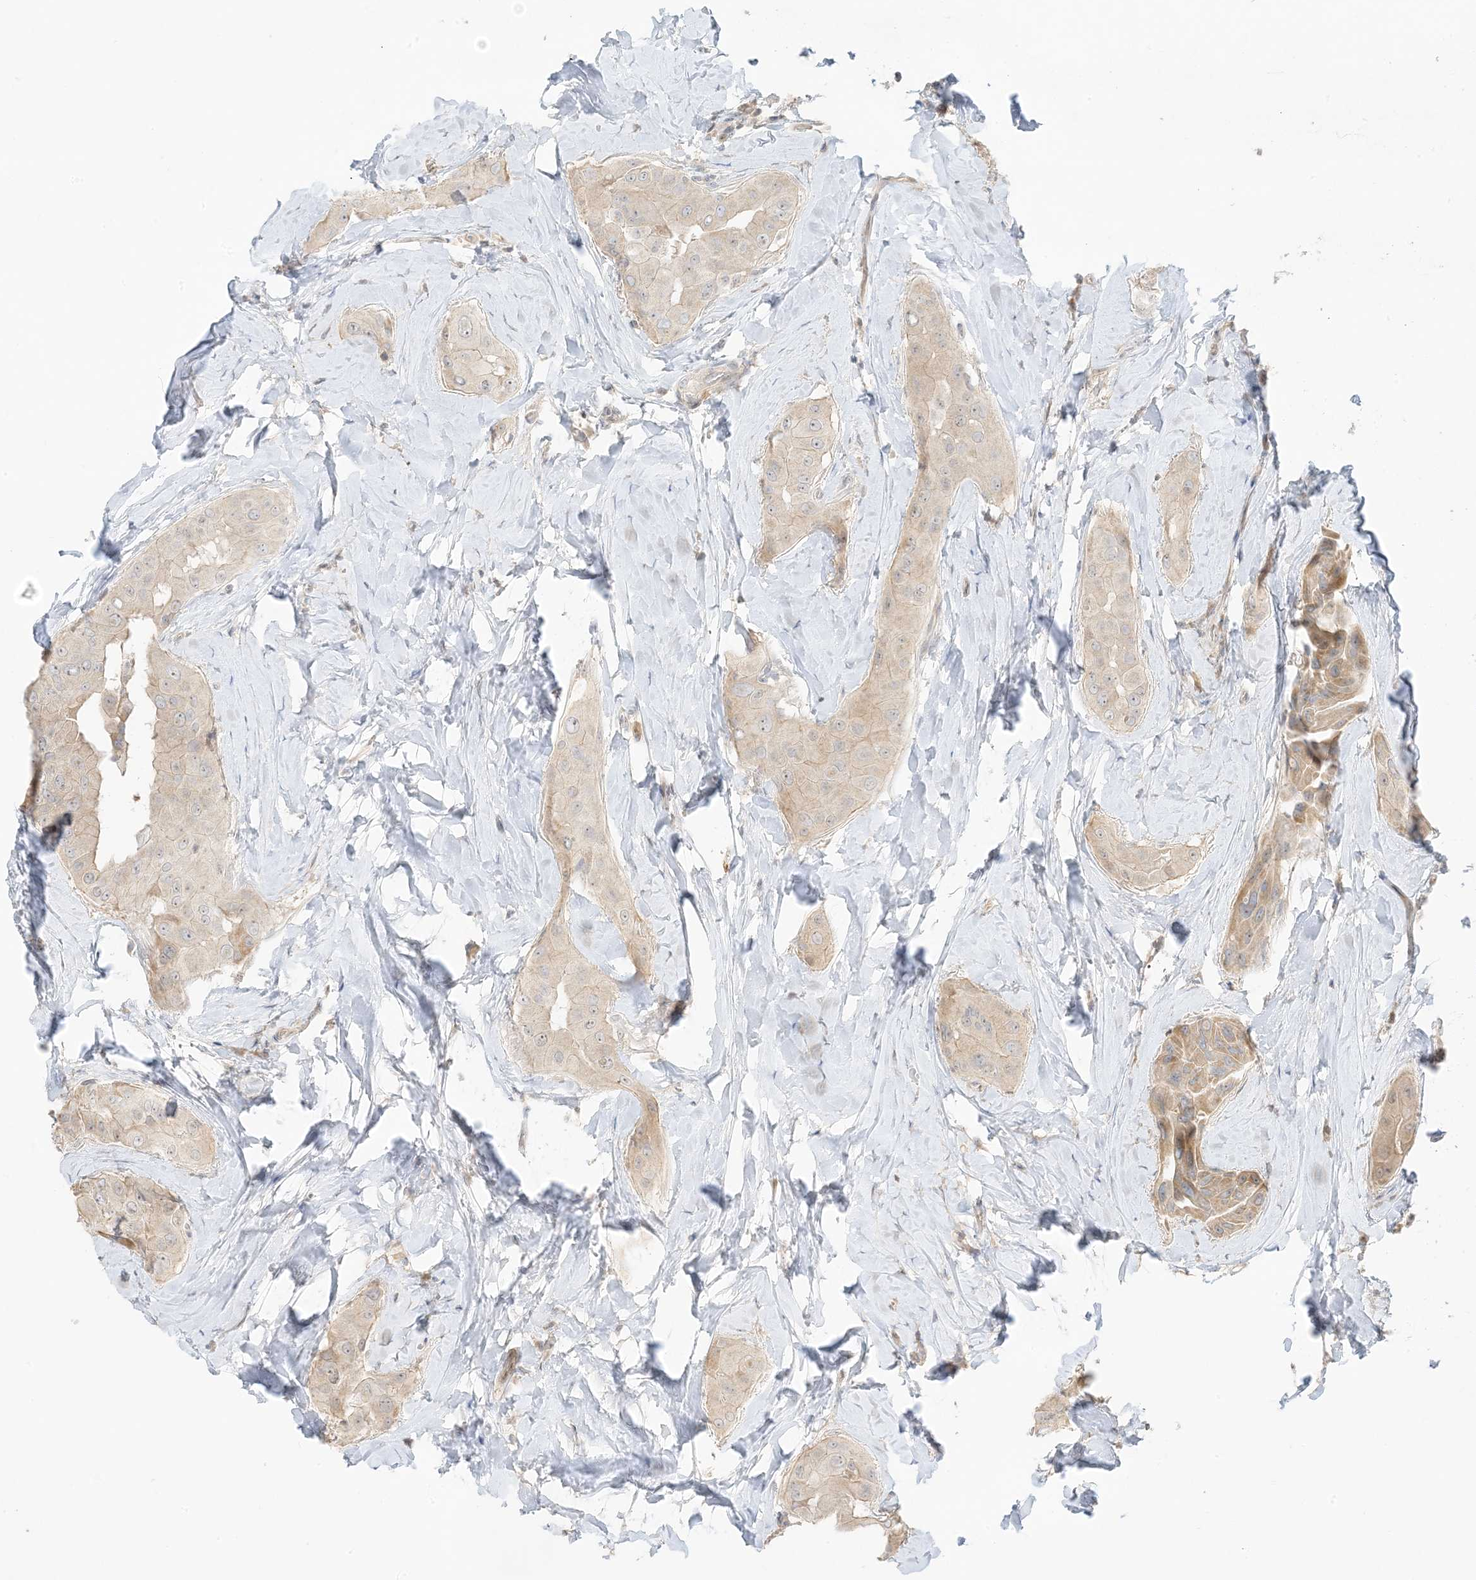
{"staining": {"intensity": "weak", "quantity": ">75%", "location": "cytoplasmic/membranous"}, "tissue": "thyroid cancer", "cell_type": "Tumor cells", "image_type": "cancer", "snomed": [{"axis": "morphology", "description": "Papillary adenocarcinoma, NOS"}, {"axis": "topography", "description": "Thyroid gland"}], "caption": "Immunohistochemical staining of papillary adenocarcinoma (thyroid) shows low levels of weak cytoplasmic/membranous positivity in about >75% of tumor cells. (Brightfield microscopy of DAB IHC at high magnification).", "gene": "ETAA1", "patient": {"sex": "male", "age": 33}}